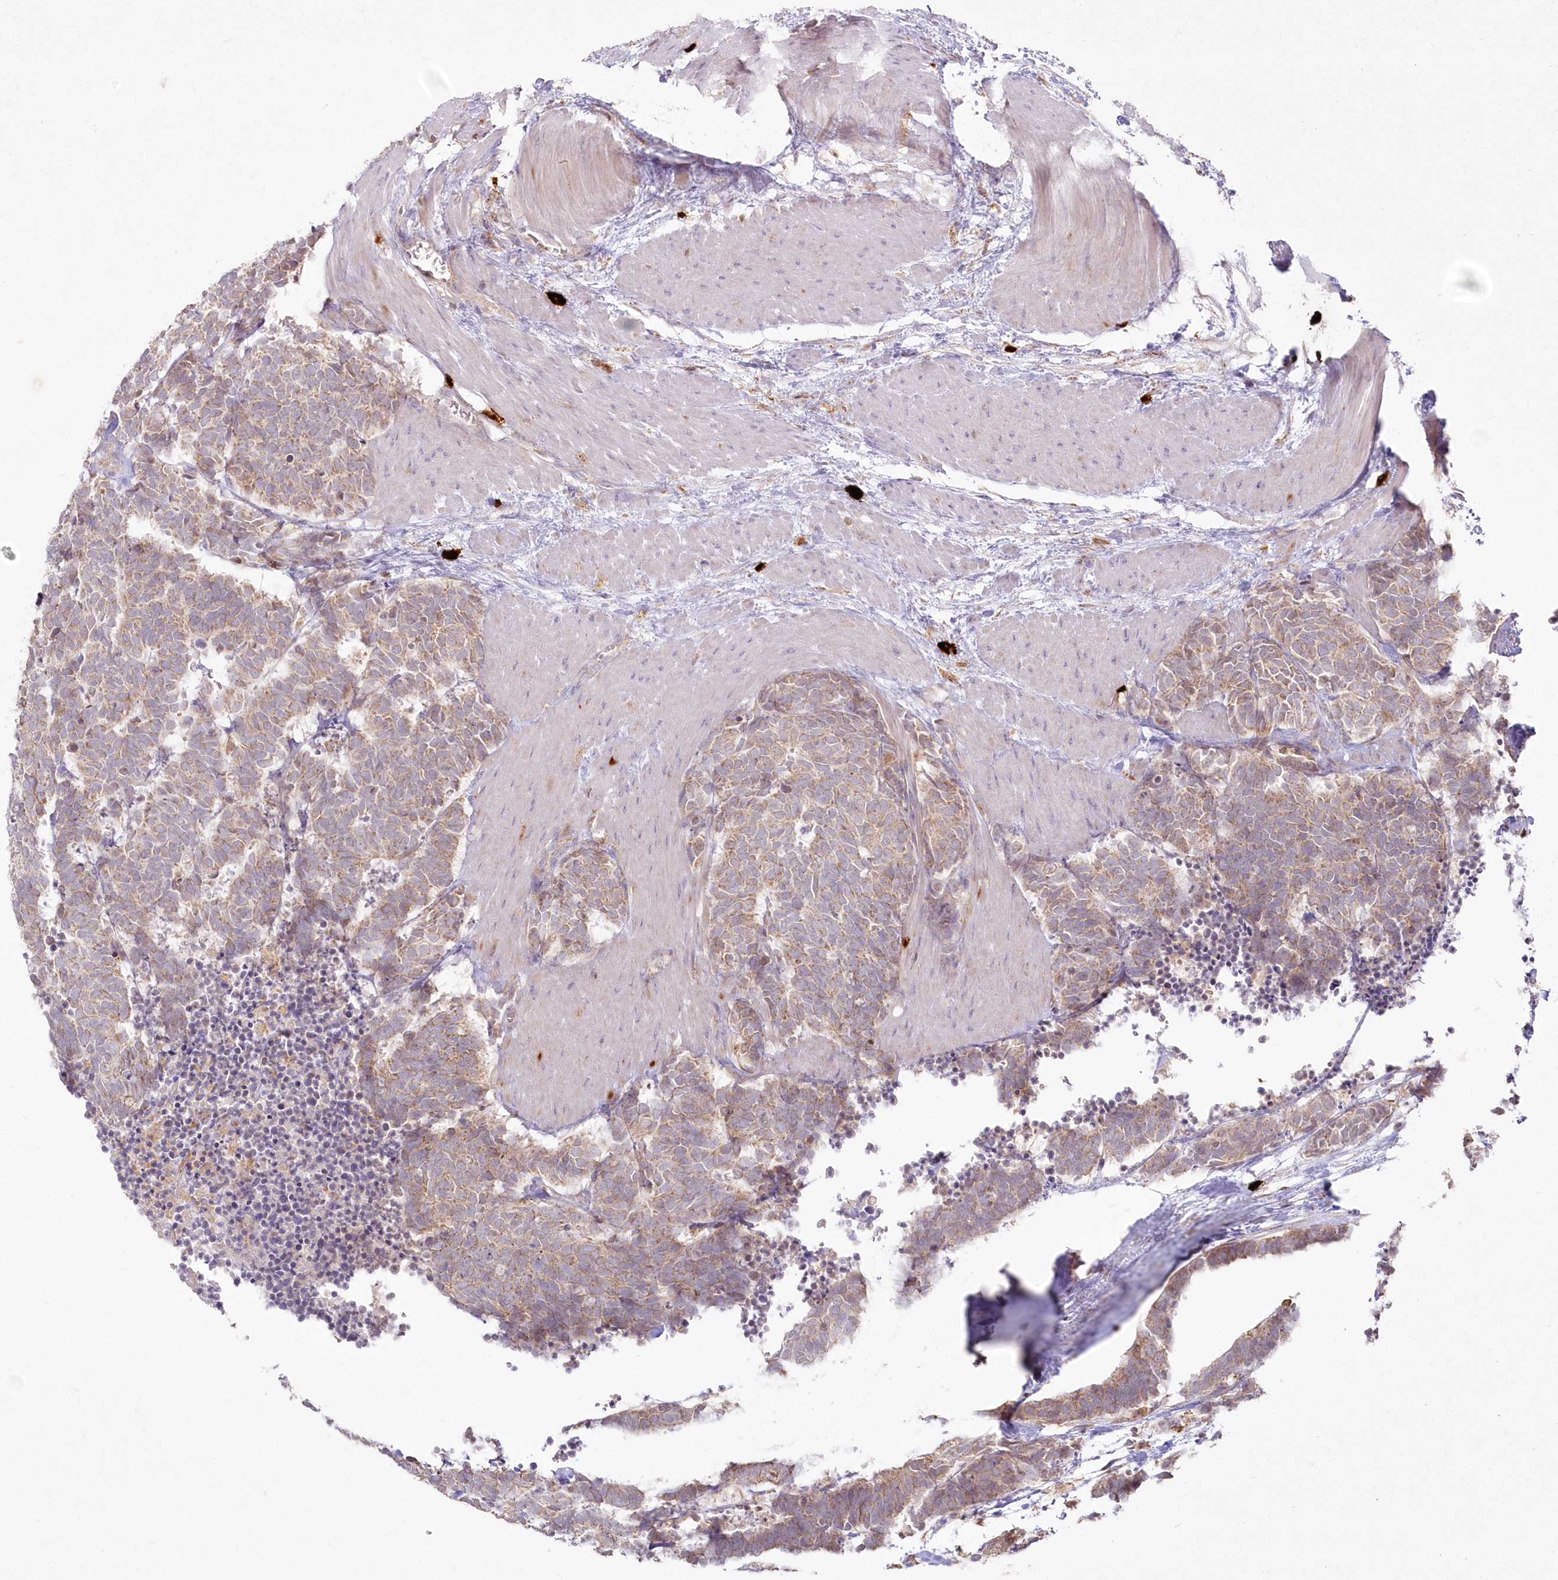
{"staining": {"intensity": "weak", "quantity": "25%-75%", "location": "cytoplasmic/membranous"}, "tissue": "carcinoid", "cell_type": "Tumor cells", "image_type": "cancer", "snomed": [{"axis": "morphology", "description": "Carcinoma, NOS"}, {"axis": "morphology", "description": "Carcinoid, malignant, NOS"}, {"axis": "topography", "description": "Urinary bladder"}], "caption": "Weak cytoplasmic/membranous staining is present in about 25%-75% of tumor cells in carcinoid (malignant).", "gene": "ARSB", "patient": {"sex": "male", "age": 57}}